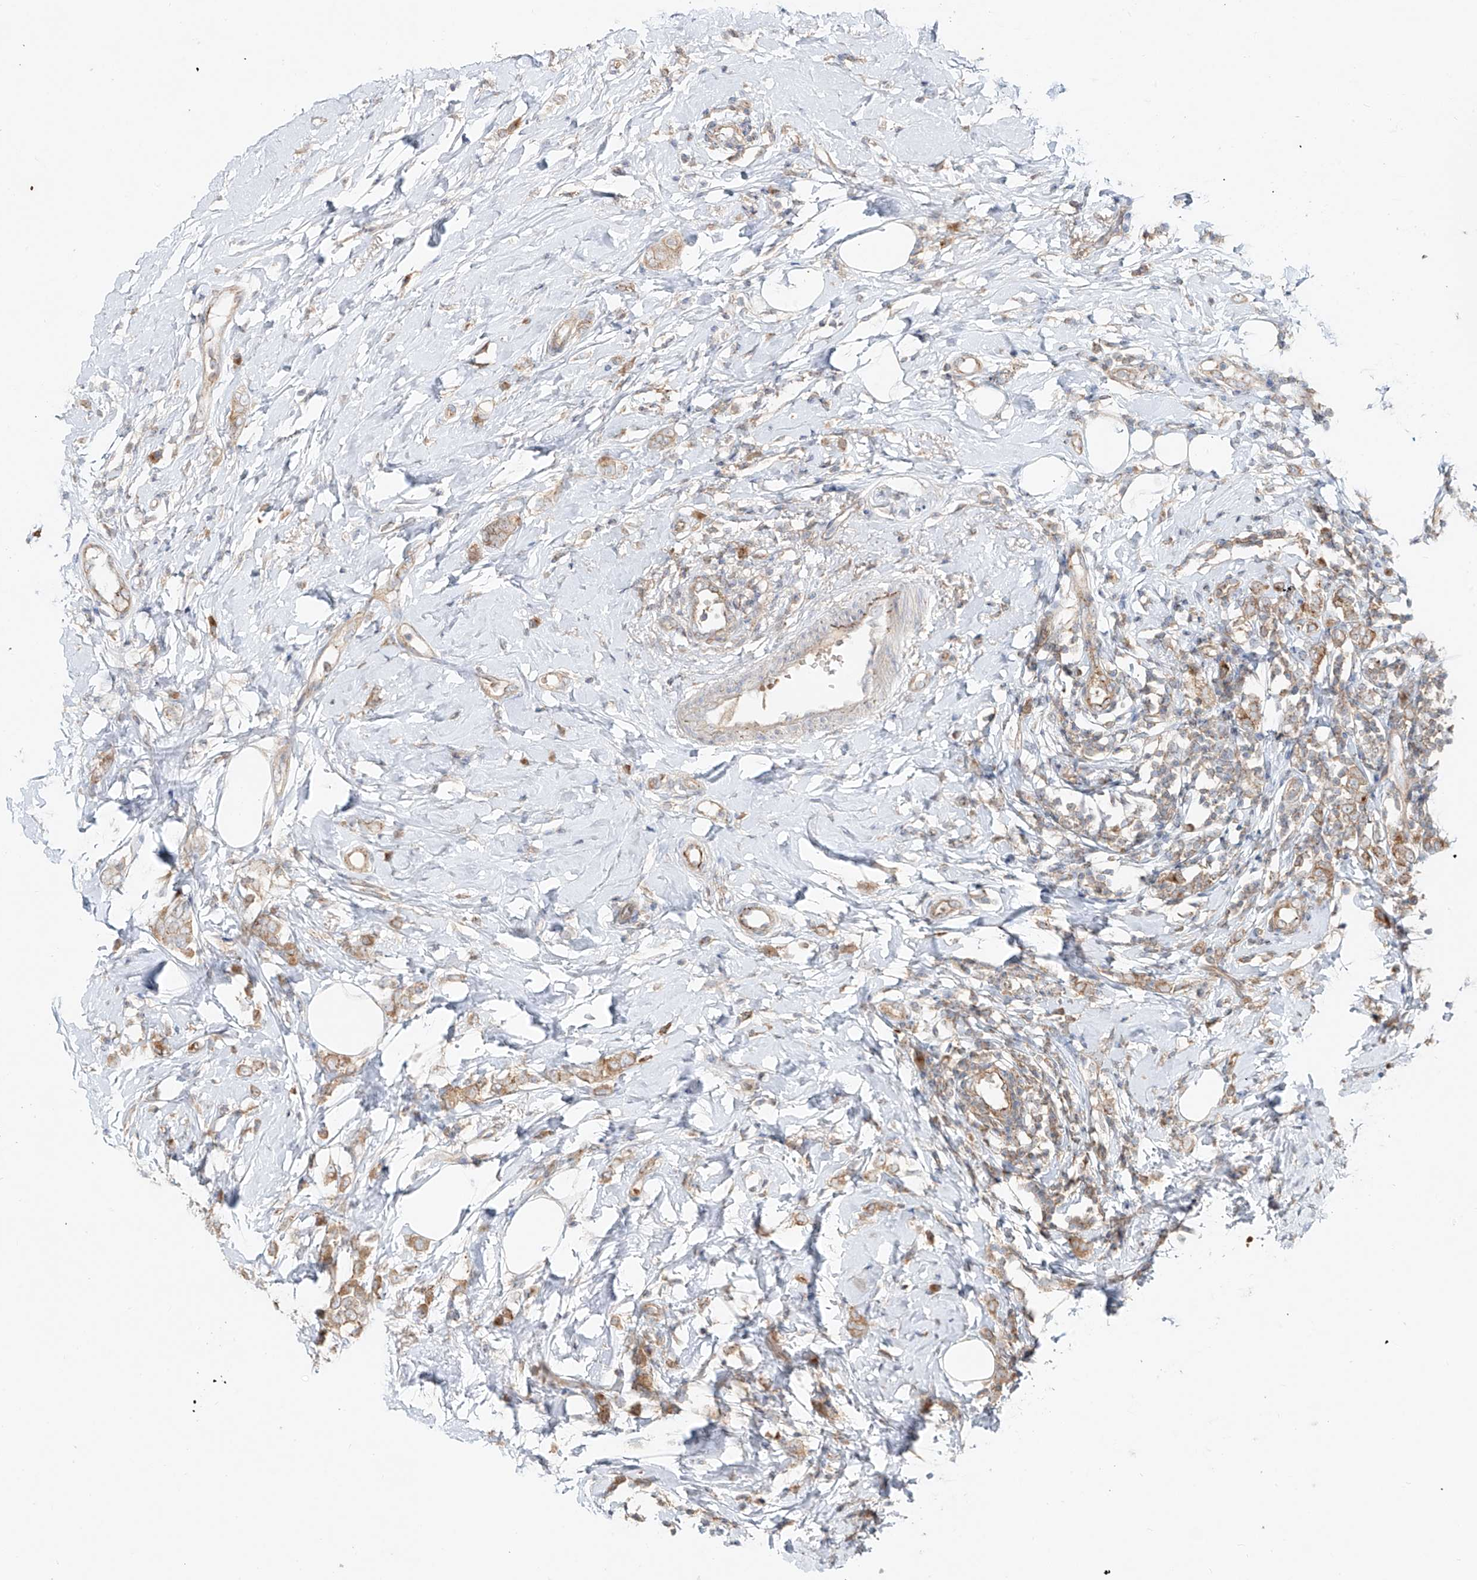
{"staining": {"intensity": "moderate", "quantity": ">75%", "location": "cytoplasmic/membranous"}, "tissue": "breast cancer", "cell_type": "Tumor cells", "image_type": "cancer", "snomed": [{"axis": "morphology", "description": "Lobular carcinoma"}, {"axis": "topography", "description": "Breast"}], "caption": "Protein positivity by IHC shows moderate cytoplasmic/membranous staining in approximately >75% of tumor cells in lobular carcinoma (breast). The staining was performed using DAB (3,3'-diaminobenzidine), with brown indicating positive protein expression. Nuclei are stained blue with hematoxylin.", "gene": "TJAP1", "patient": {"sex": "female", "age": 47}}